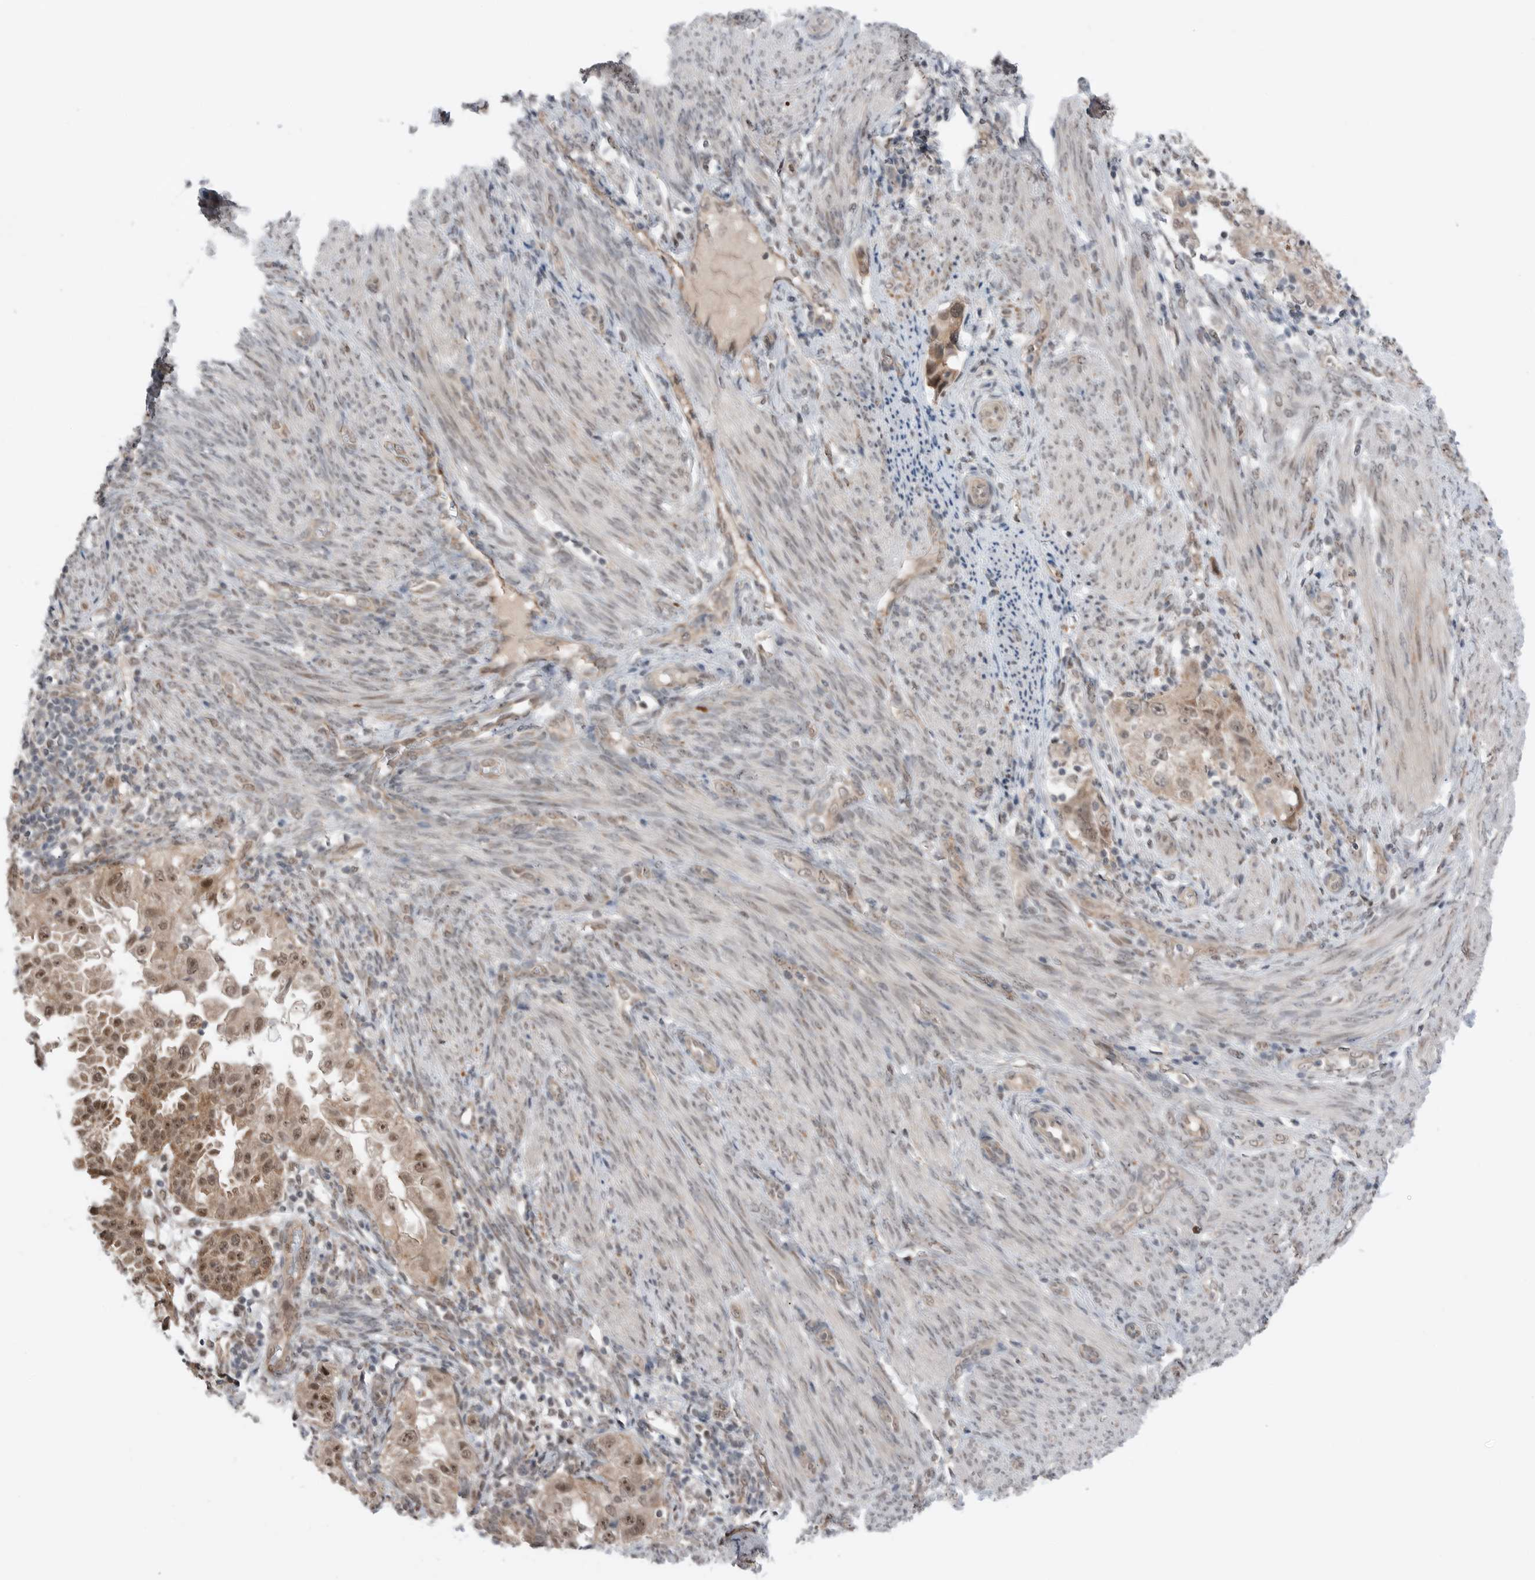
{"staining": {"intensity": "moderate", "quantity": ">75%", "location": "cytoplasmic/membranous,nuclear"}, "tissue": "endometrial cancer", "cell_type": "Tumor cells", "image_type": "cancer", "snomed": [{"axis": "morphology", "description": "Adenocarcinoma, NOS"}, {"axis": "topography", "description": "Endometrium"}], "caption": "Brown immunohistochemical staining in human endometrial cancer (adenocarcinoma) exhibits moderate cytoplasmic/membranous and nuclear expression in approximately >75% of tumor cells. Nuclei are stained in blue.", "gene": "NTAQ1", "patient": {"sex": "female", "age": 85}}